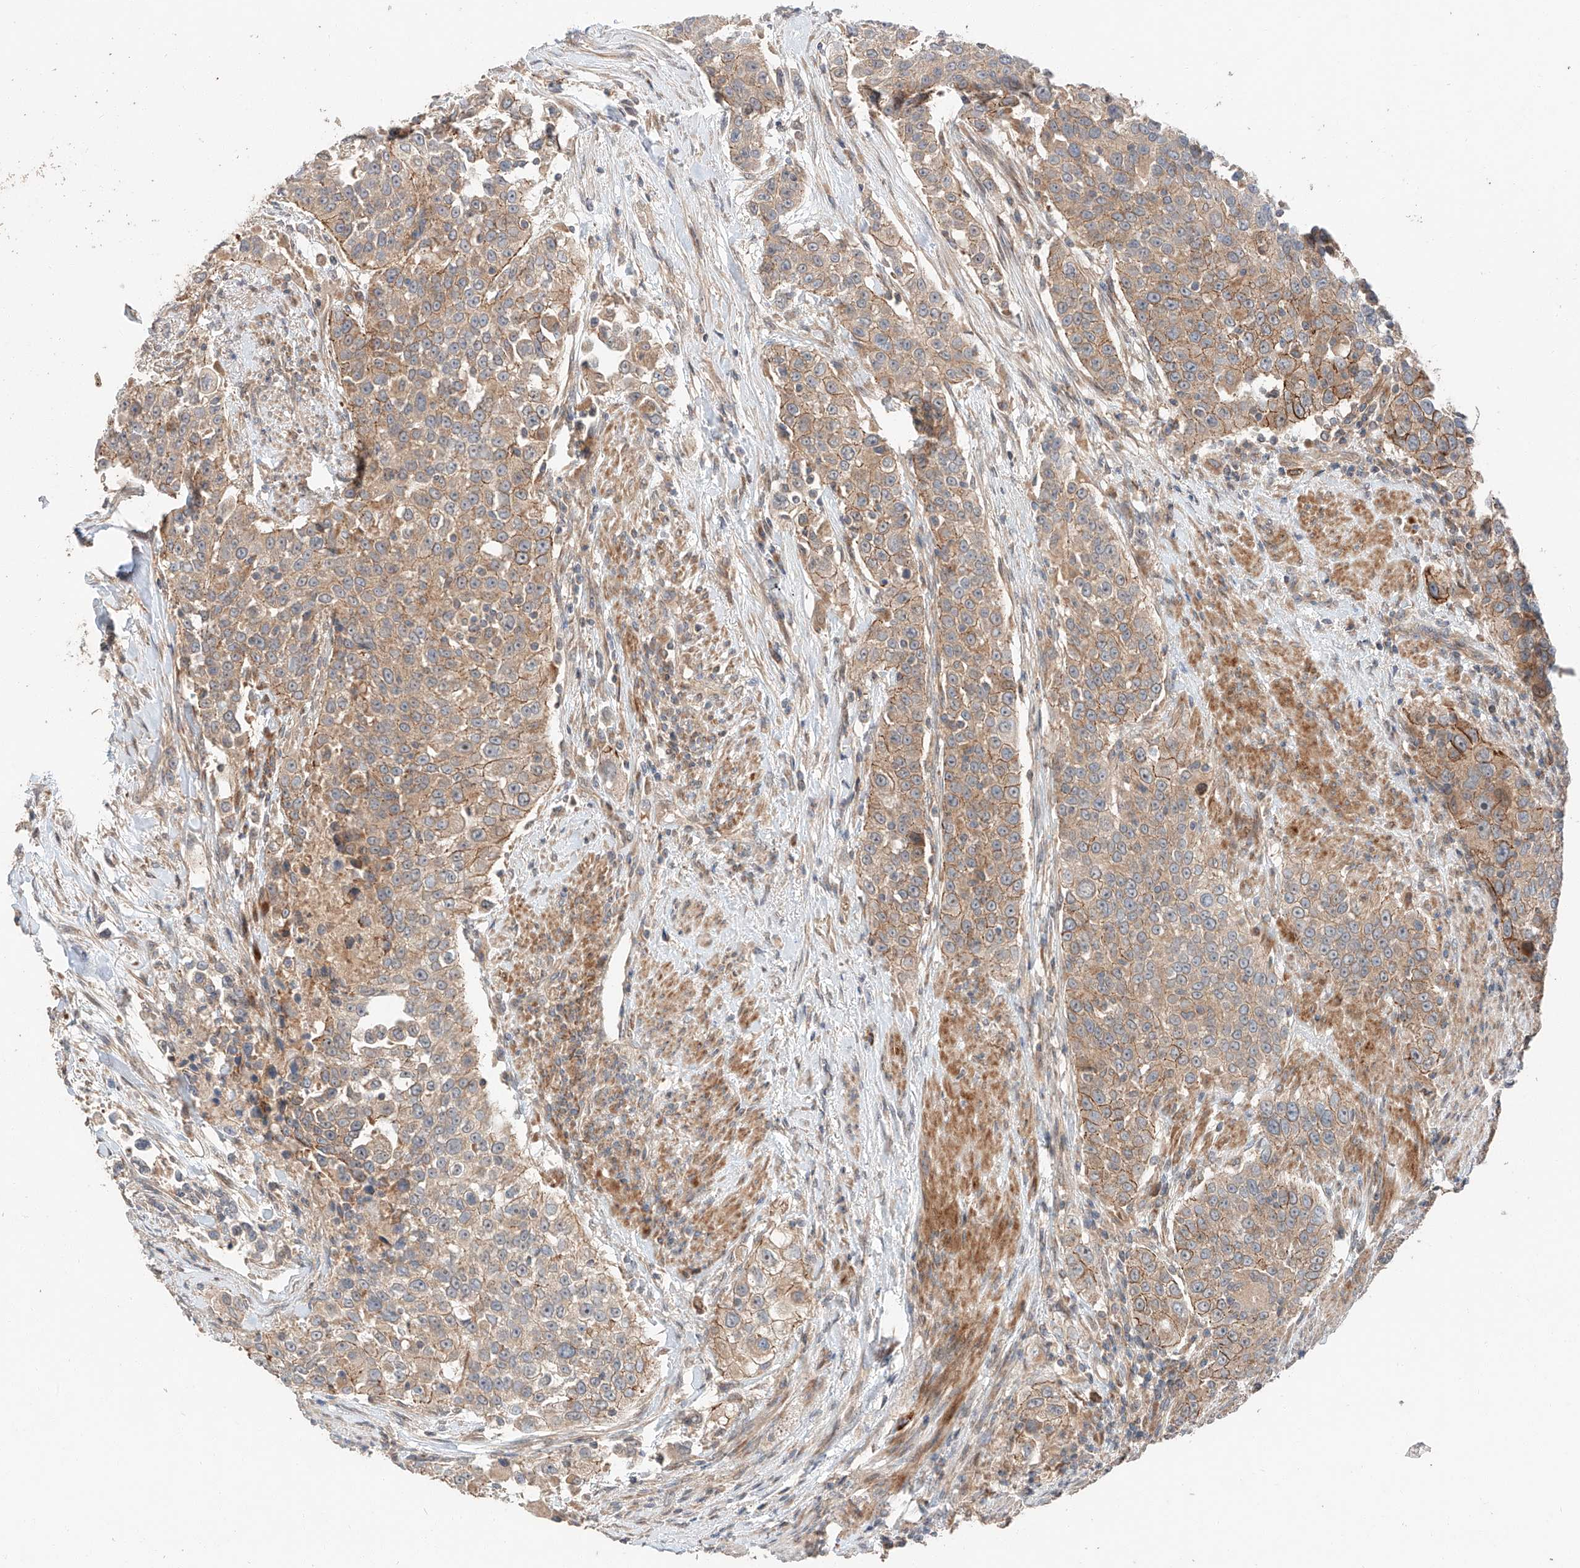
{"staining": {"intensity": "moderate", "quantity": "25%-75%", "location": "cytoplasmic/membranous"}, "tissue": "urothelial cancer", "cell_type": "Tumor cells", "image_type": "cancer", "snomed": [{"axis": "morphology", "description": "Urothelial carcinoma, High grade"}, {"axis": "topography", "description": "Urinary bladder"}], "caption": "Human high-grade urothelial carcinoma stained for a protein (brown) demonstrates moderate cytoplasmic/membranous positive positivity in approximately 25%-75% of tumor cells.", "gene": "XPNPEP1", "patient": {"sex": "female", "age": 80}}